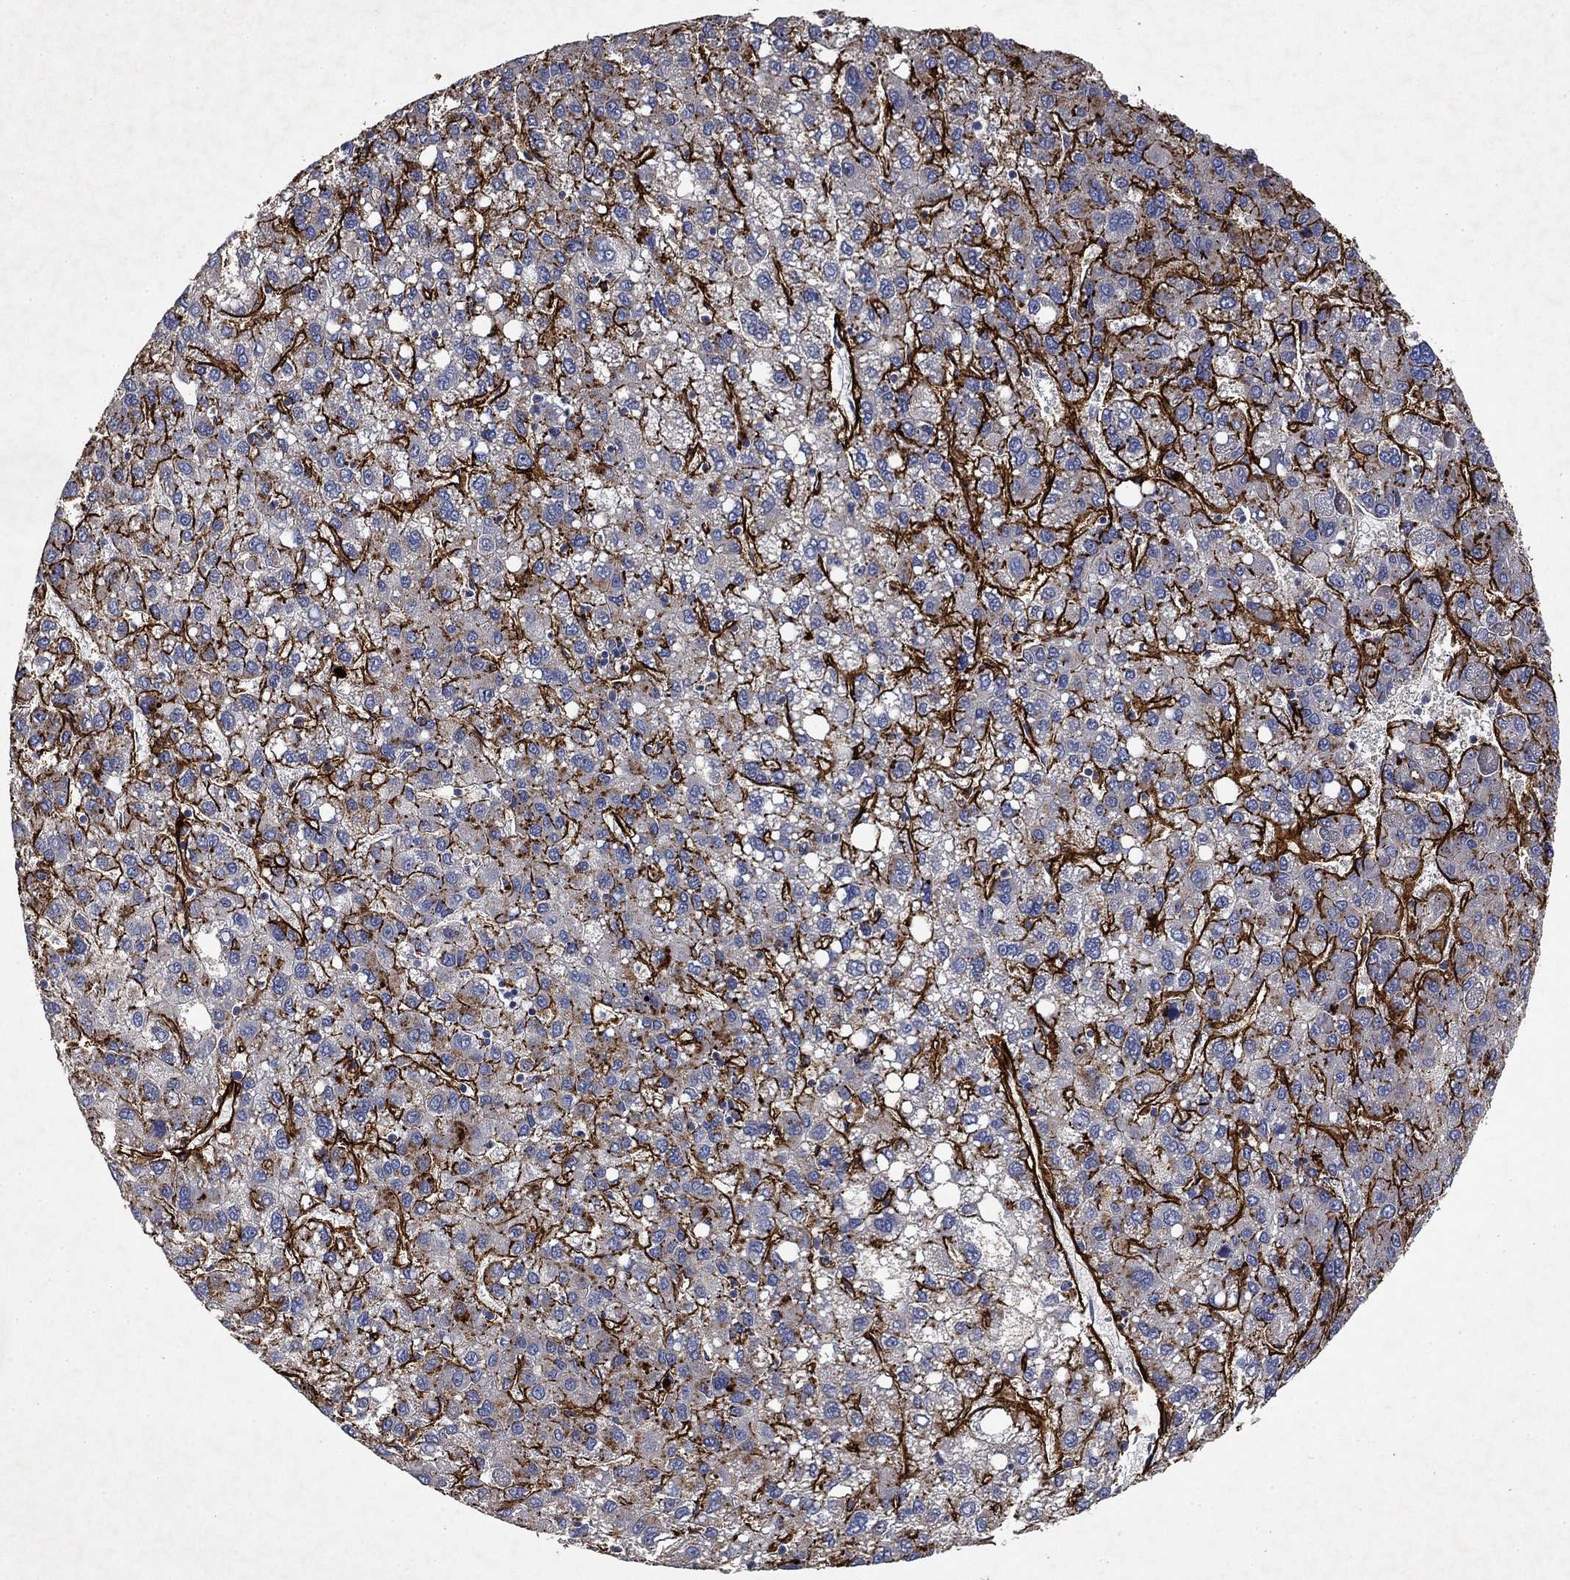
{"staining": {"intensity": "negative", "quantity": "none", "location": "none"}, "tissue": "liver cancer", "cell_type": "Tumor cells", "image_type": "cancer", "snomed": [{"axis": "morphology", "description": "Carcinoma, Hepatocellular, NOS"}, {"axis": "topography", "description": "Liver"}], "caption": "Tumor cells are negative for protein expression in human liver cancer.", "gene": "COL4A2", "patient": {"sex": "female", "age": 82}}